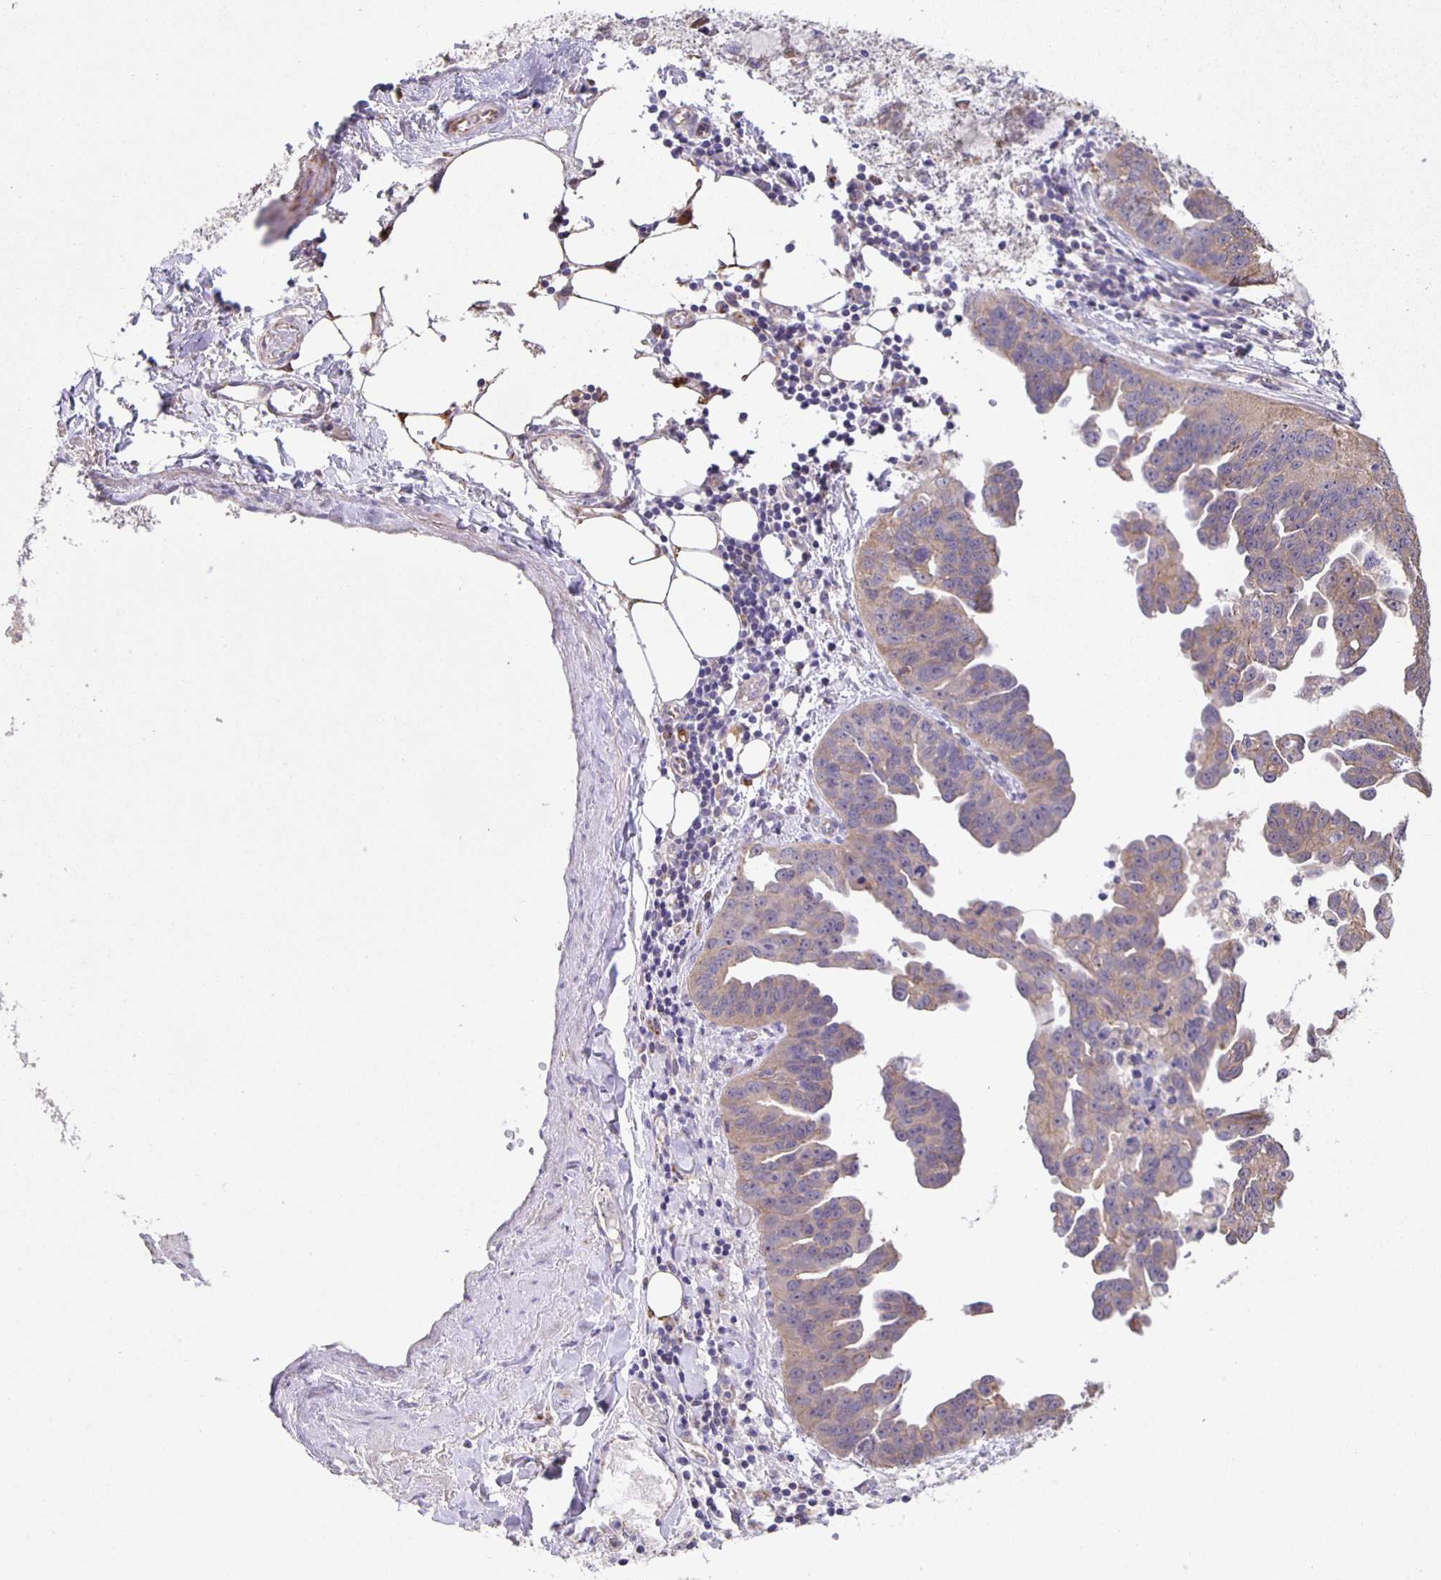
{"staining": {"intensity": "weak", "quantity": "25%-75%", "location": "cytoplasmic/membranous"}, "tissue": "ovarian cancer", "cell_type": "Tumor cells", "image_type": "cancer", "snomed": [{"axis": "morphology", "description": "Cystadenocarcinoma, serous, NOS"}, {"axis": "topography", "description": "Ovary"}], "caption": "A photomicrograph showing weak cytoplasmic/membranous staining in approximately 25%-75% of tumor cells in ovarian cancer, as visualized by brown immunohistochemical staining.", "gene": "JMJD4", "patient": {"sex": "female", "age": 75}}